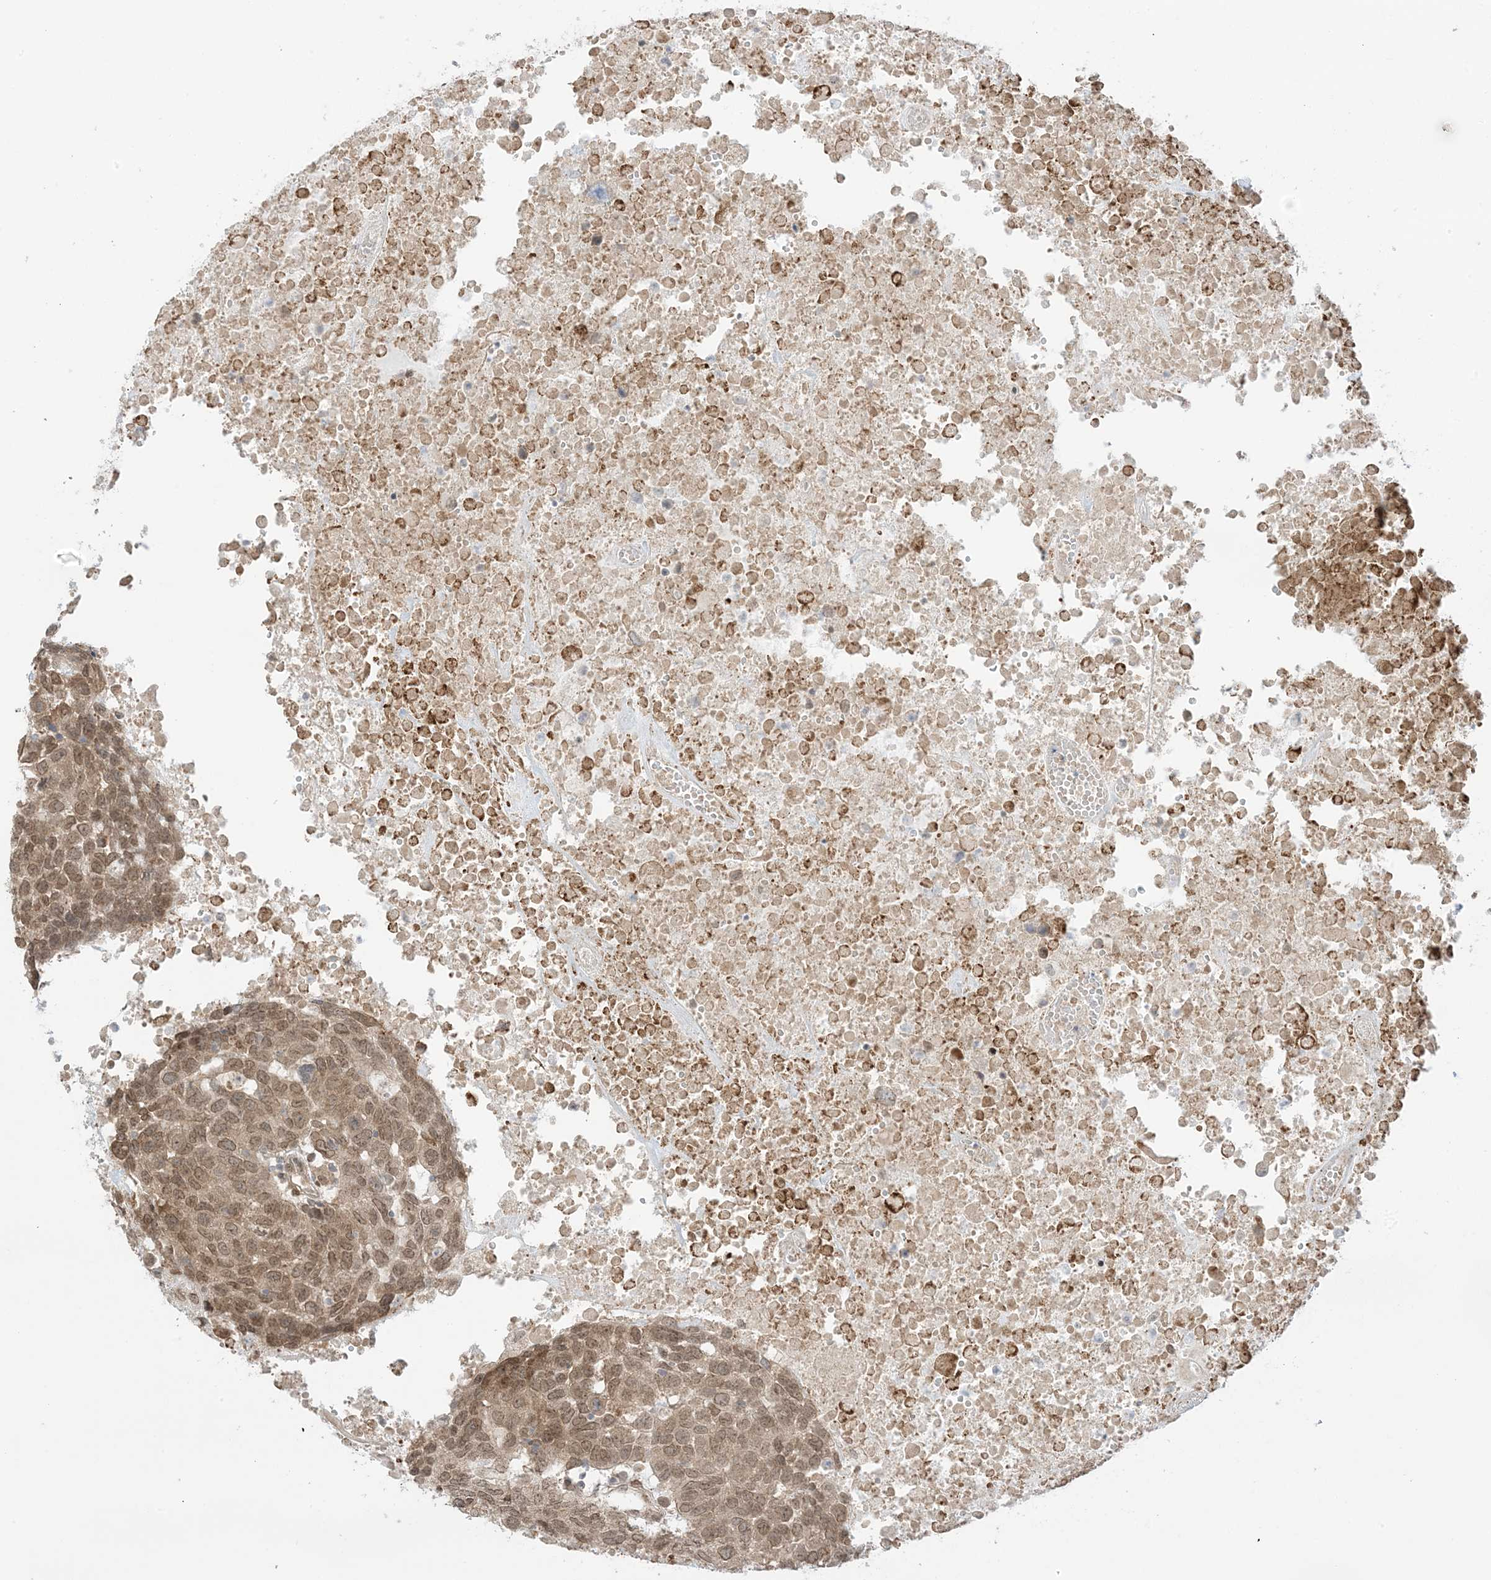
{"staining": {"intensity": "moderate", "quantity": ">75%", "location": "cytoplasmic/membranous,nuclear"}, "tissue": "head and neck cancer", "cell_type": "Tumor cells", "image_type": "cancer", "snomed": [{"axis": "morphology", "description": "Squamous cell carcinoma, NOS"}, {"axis": "topography", "description": "Head-Neck"}], "caption": "IHC of head and neck squamous cell carcinoma exhibits medium levels of moderate cytoplasmic/membranous and nuclear staining in approximately >75% of tumor cells. The staining is performed using DAB brown chromogen to label protein expression. The nuclei are counter-stained blue using hematoxylin.", "gene": "UBE2E2", "patient": {"sex": "male", "age": 66}}